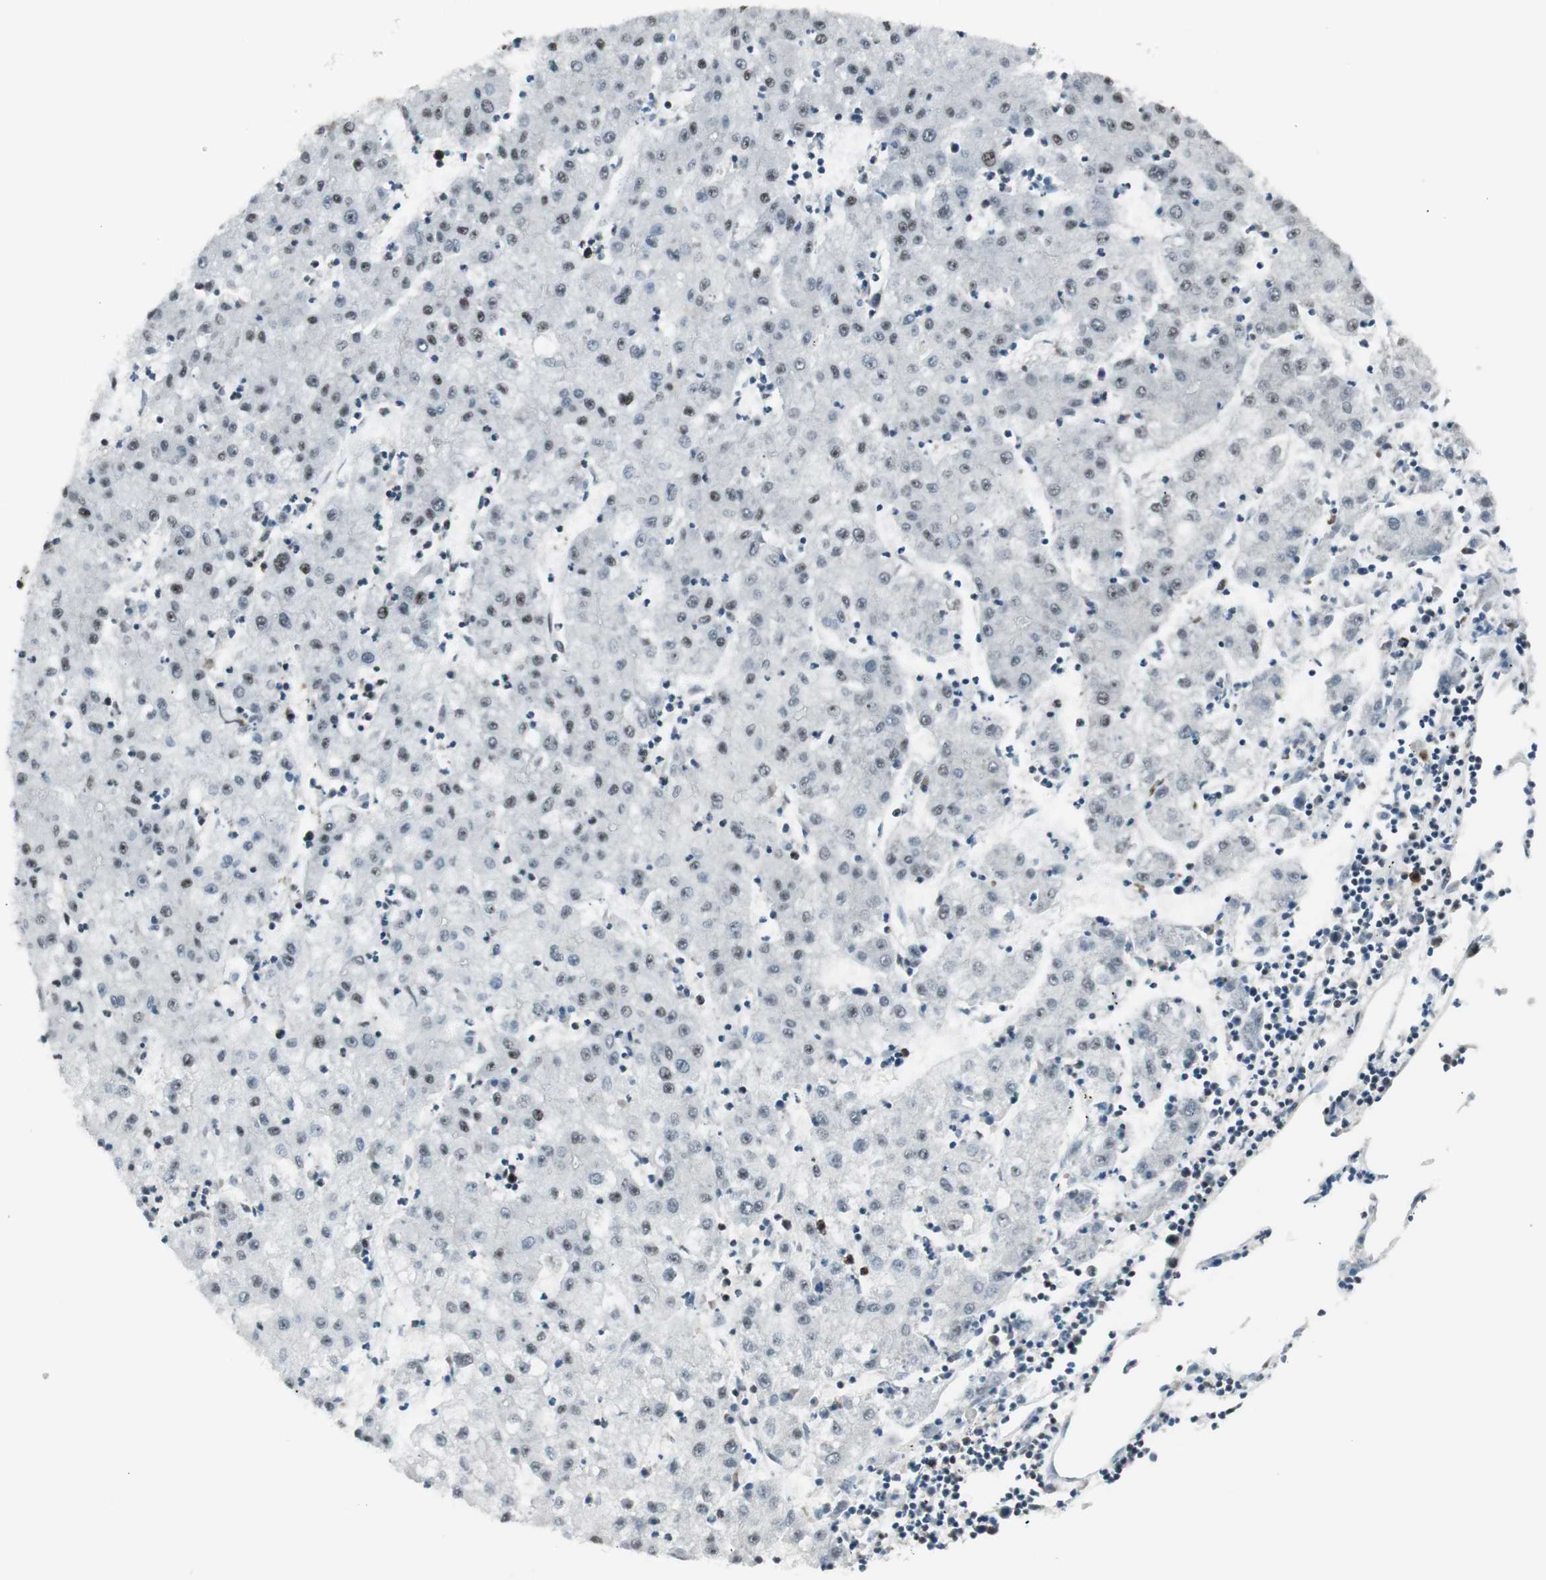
{"staining": {"intensity": "weak", "quantity": "25%-75%", "location": "nuclear"}, "tissue": "liver cancer", "cell_type": "Tumor cells", "image_type": "cancer", "snomed": [{"axis": "morphology", "description": "Carcinoma, Hepatocellular, NOS"}, {"axis": "topography", "description": "Liver"}], "caption": "Immunohistochemical staining of human hepatocellular carcinoma (liver) shows weak nuclear protein expression in about 25%-75% of tumor cells. The staining was performed using DAB (3,3'-diaminobenzidine) to visualize the protein expression in brown, while the nuclei were stained in blue with hematoxylin (Magnification: 20x).", "gene": "HEXIM1", "patient": {"sex": "male", "age": 72}}